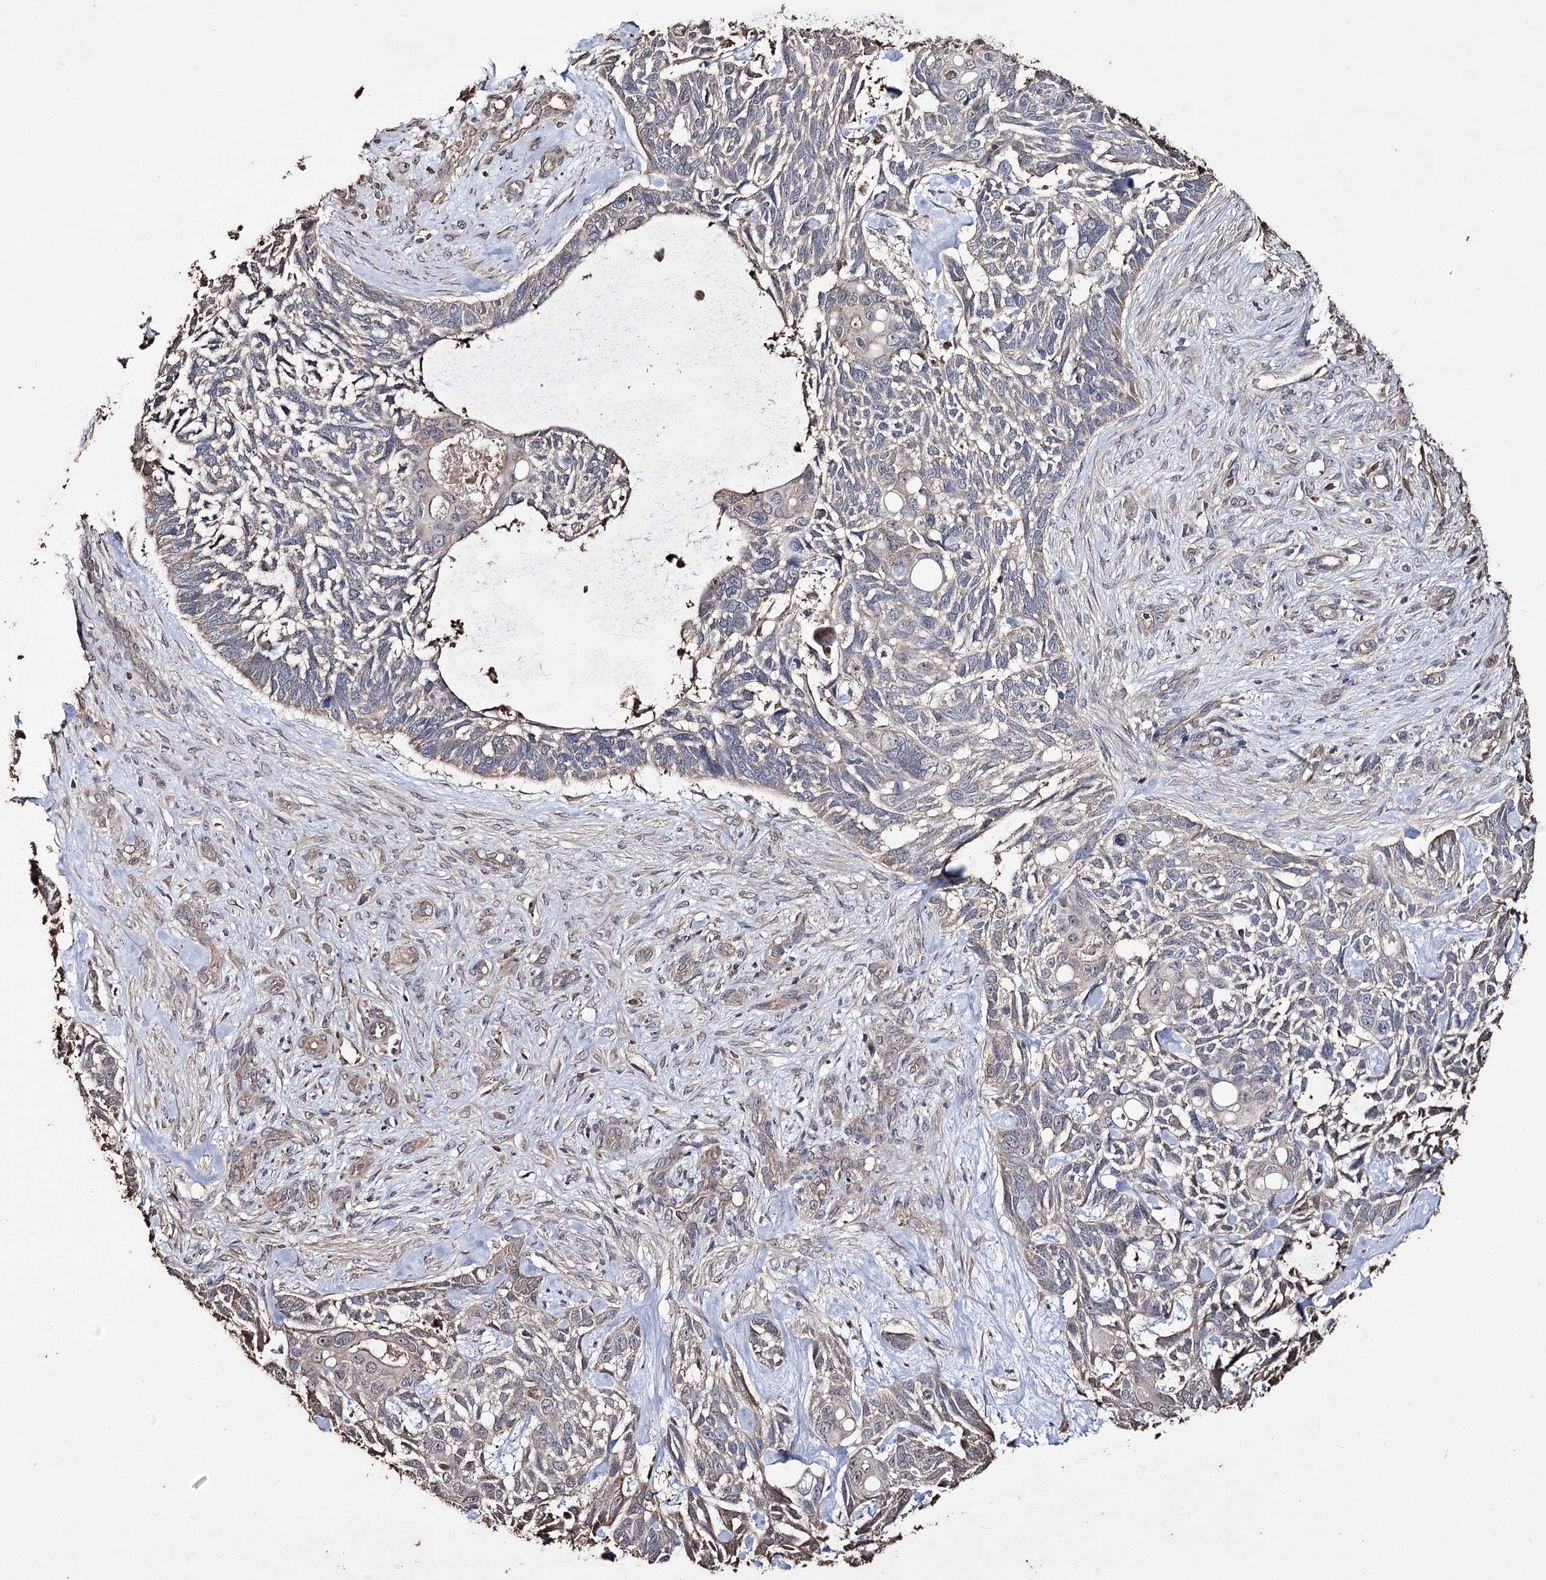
{"staining": {"intensity": "negative", "quantity": "none", "location": "none"}, "tissue": "skin cancer", "cell_type": "Tumor cells", "image_type": "cancer", "snomed": [{"axis": "morphology", "description": "Basal cell carcinoma"}, {"axis": "topography", "description": "Skin"}], "caption": "Protein analysis of skin basal cell carcinoma displays no significant positivity in tumor cells.", "gene": "ZNF662", "patient": {"sex": "male", "age": 88}}